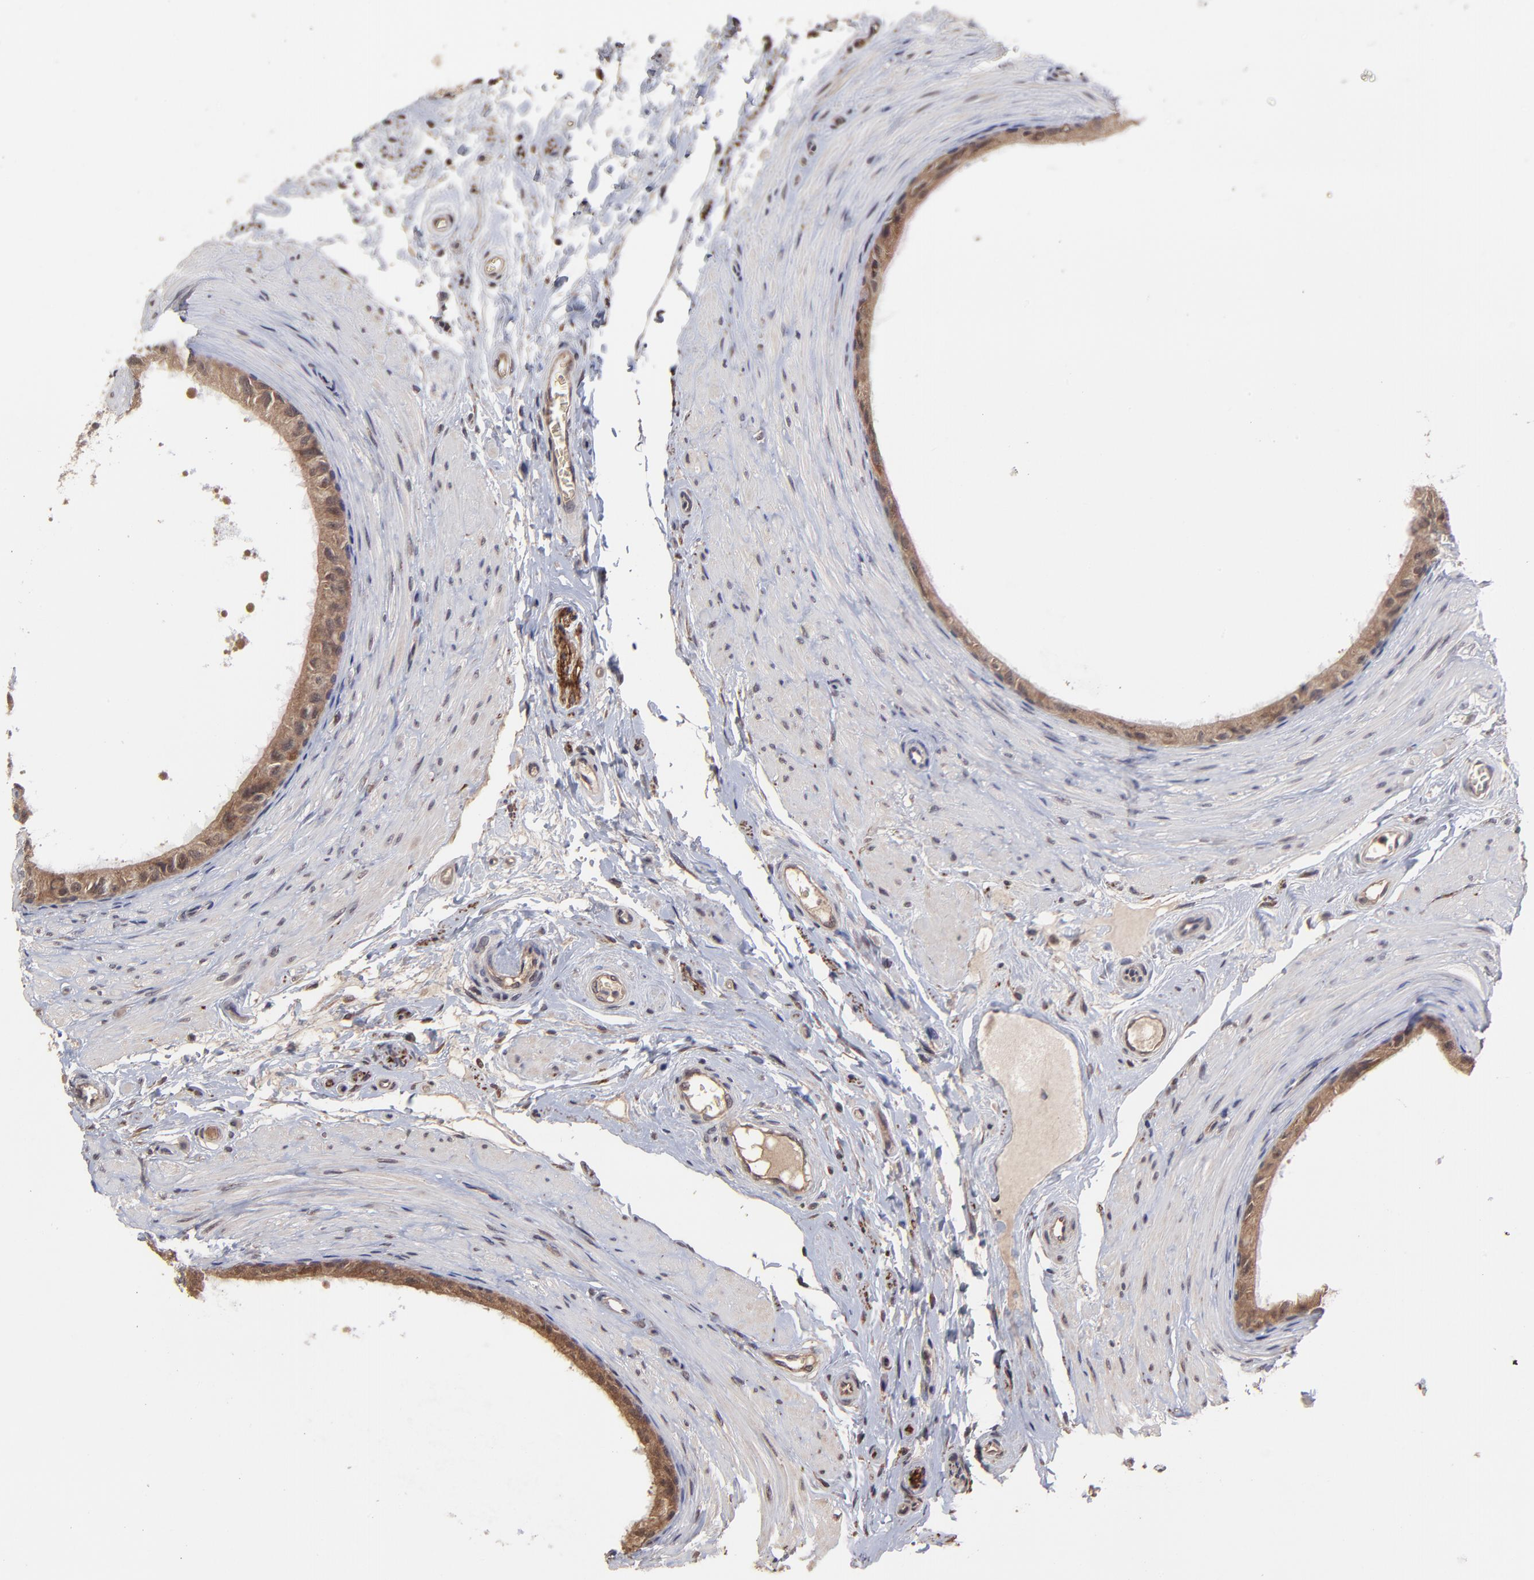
{"staining": {"intensity": "strong", "quantity": ">75%", "location": "cytoplasmic/membranous"}, "tissue": "epididymis", "cell_type": "Glandular cells", "image_type": "normal", "snomed": [{"axis": "morphology", "description": "Normal tissue, NOS"}, {"axis": "topography", "description": "Epididymis"}], "caption": "The immunohistochemical stain labels strong cytoplasmic/membranous expression in glandular cells of benign epididymis.", "gene": "CHL1", "patient": {"sex": "male", "age": 68}}